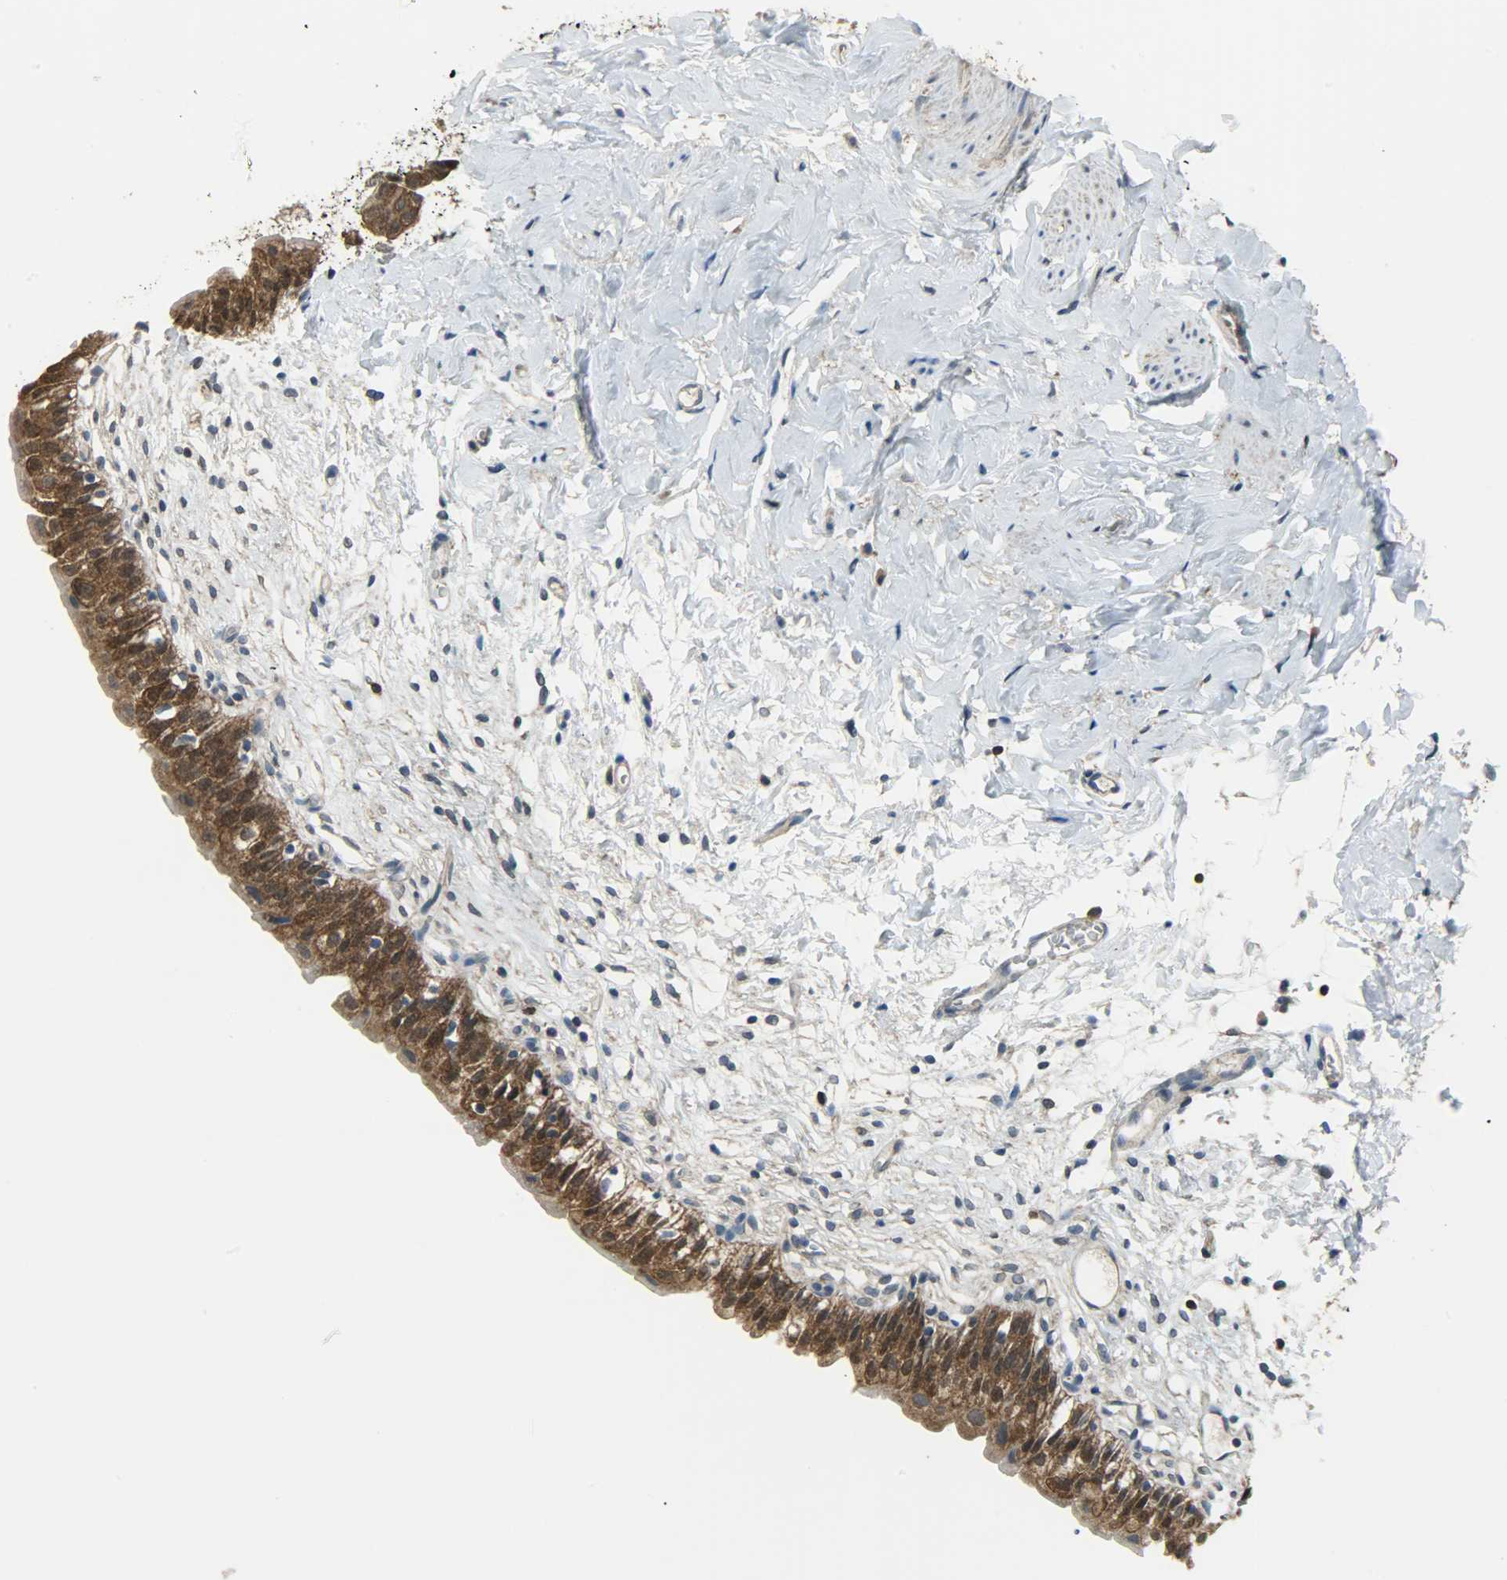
{"staining": {"intensity": "strong", "quantity": ">75%", "location": "cytoplasmic/membranous,nuclear"}, "tissue": "urinary bladder", "cell_type": "Urothelial cells", "image_type": "normal", "snomed": [{"axis": "morphology", "description": "Normal tissue, NOS"}, {"axis": "topography", "description": "Urinary bladder"}], "caption": "A micrograph showing strong cytoplasmic/membranous,nuclear positivity in about >75% of urothelial cells in benign urinary bladder, as visualized by brown immunohistochemical staining.", "gene": "LDHB", "patient": {"sex": "female", "age": 80}}